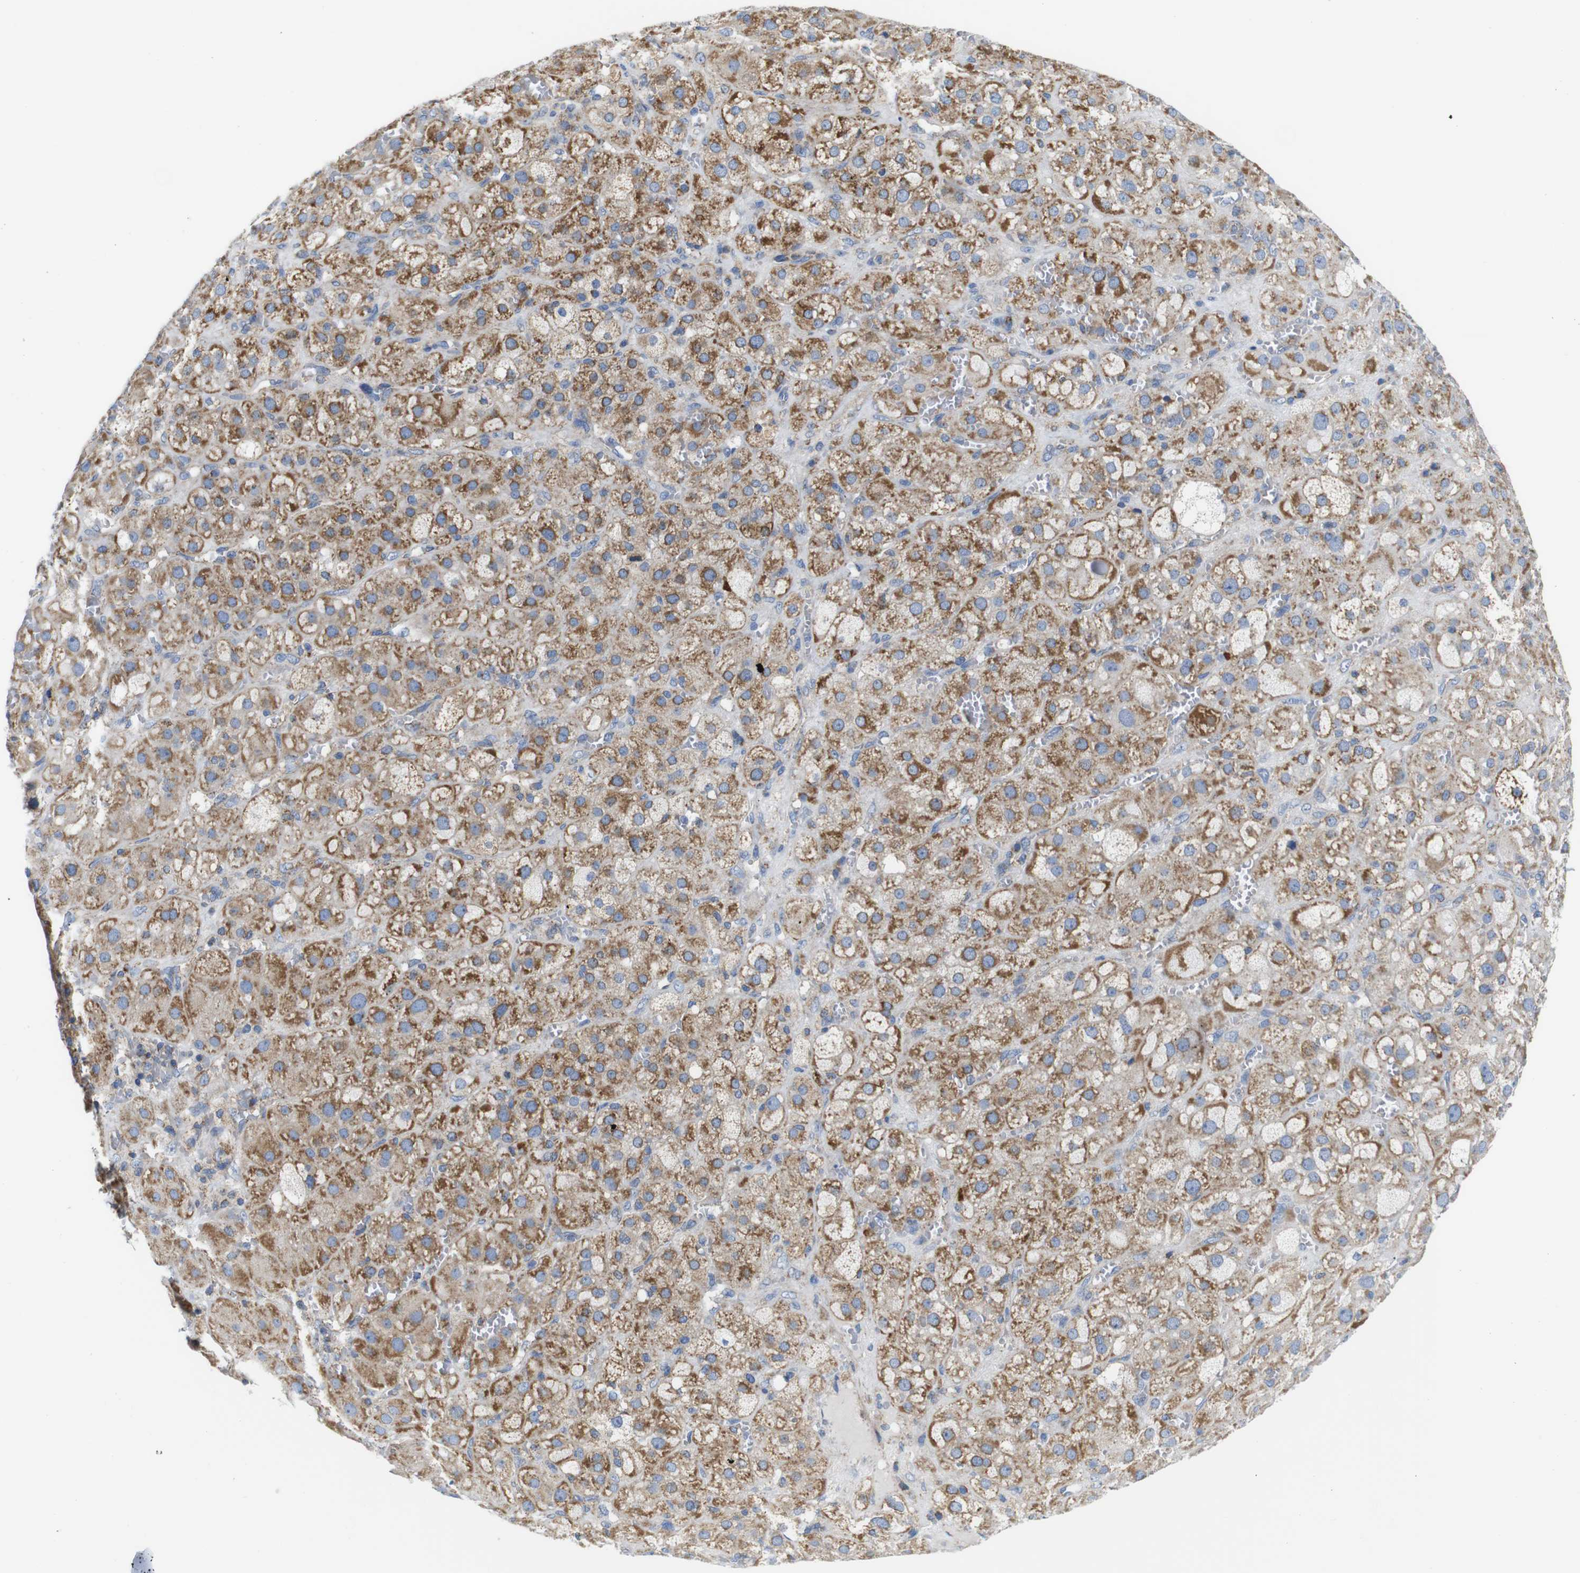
{"staining": {"intensity": "moderate", "quantity": ">75%", "location": "cytoplasmic/membranous"}, "tissue": "adrenal gland", "cell_type": "Glandular cells", "image_type": "normal", "snomed": [{"axis": "morphology", "description": "Normal tissue, NOS"}, {"axis": "topography", "description": "Adrenal gland"}], "caption": "Unremarkable adrenal gland shows moderate cytoplasmic/membranous expression in about >75% of glandular cells (Stains: DAB in brown, nuclei in blue, Microscopy: brightfield microscopy at high magnification)..", "gene": "PDCD1LG2", "patient": {"sex": "female", "age": 47}}